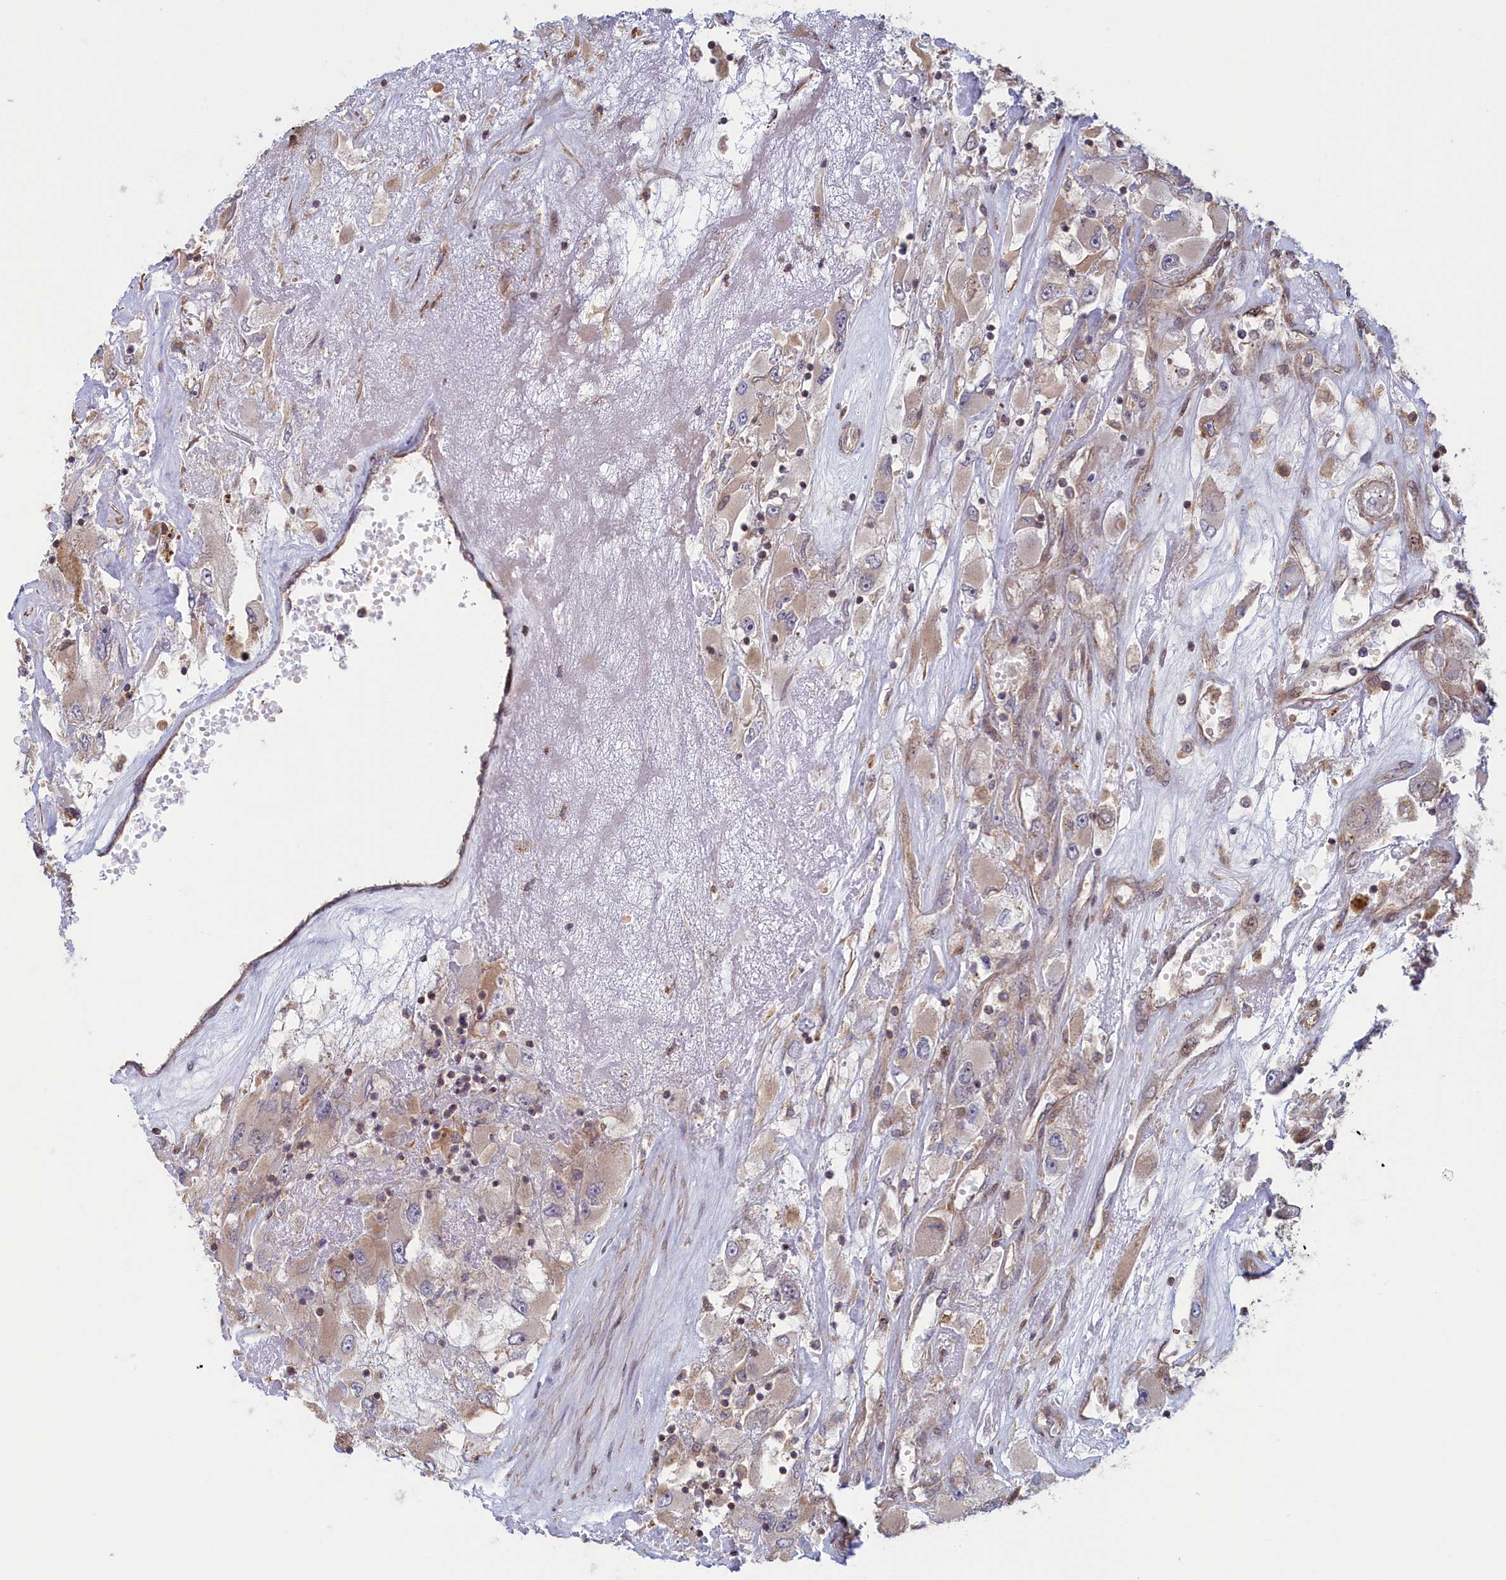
{"staining": {"intensity": "moderate", "quantity": "25%-75%", "location": "cytoplasmic/membranous"}, "tissue": "renal cancer", "cell_type": "Tumor cells", "image_type": "cancer", "snomed": [{"axis": "morphology", "description": "Adenocarcinoma, NOS"}, {"axis": "topography", "description": "Kidney"}], "caption": "This photomicrograph exhibits renal adenocarcinoma stained with IHC to label a protein in brown. The cytoplasmic/membranous of tumor cells show moderate positivity for the protein. Nuclei are counter-stained blue.", "gene": "RILPL1", "patient": {"sex": "female", "age": 52}}